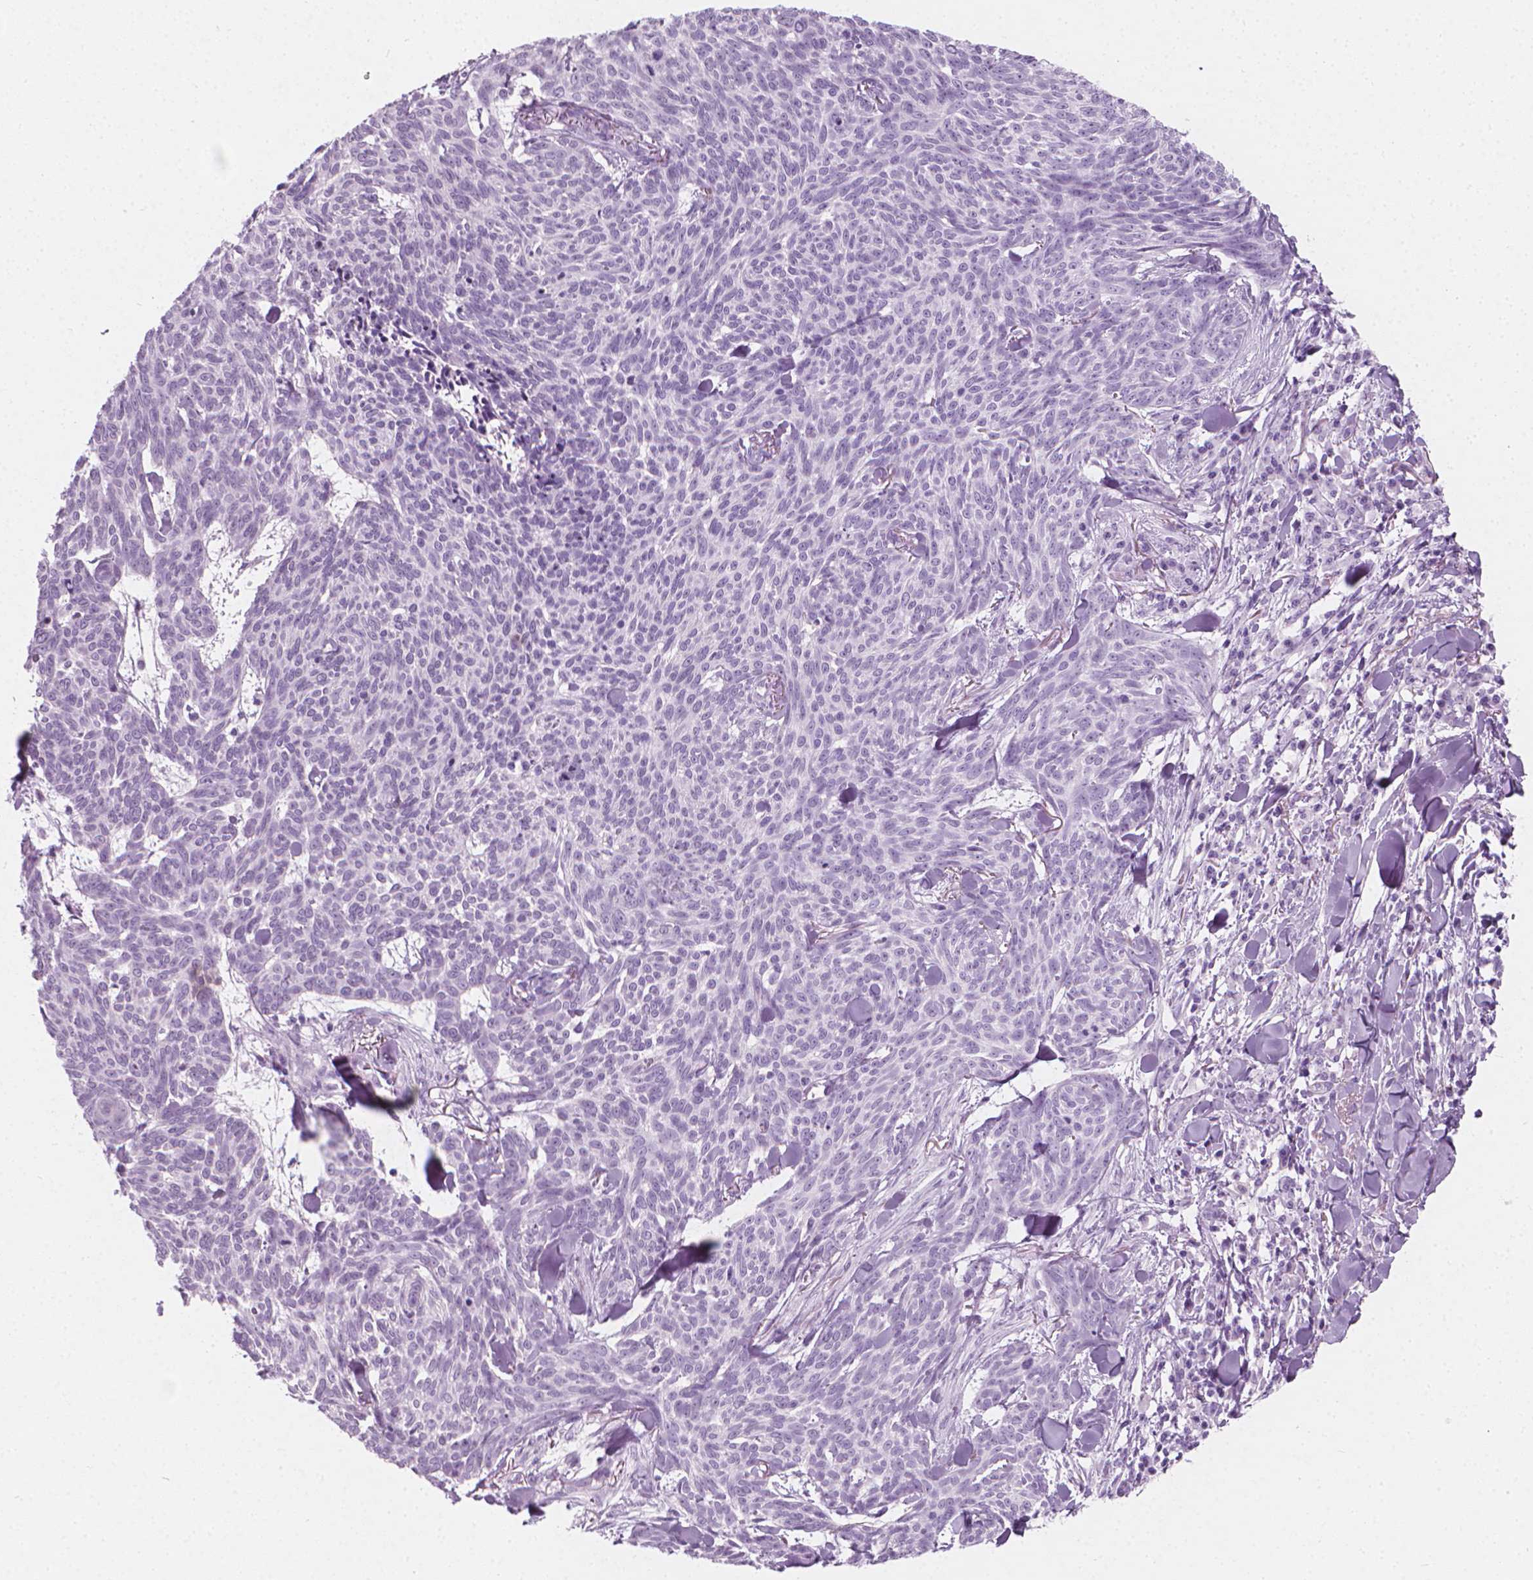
{"staining": {"intensity": "negative", "quantity": "none", "location": "none"}, "tissue": "skin cancer", "cell_type": "Tumor cells", "image_type": "cancer", "snomed": [{"axis": "morphology", "description": "Basal cell carcinoma"}, {"axis": "topography", "description": "Skin"}], "caption": "A micrograph of skin basal cell carcinoma stained for a protein displays no brown staining in tumor cells. (Brightfield microscopy of DAB (3,3'-diaminobenzidine) immunohistochemistry (IHC) at high magnification).", "gene": "SCG3", "patient": {"sex": "female", "age": 93}}